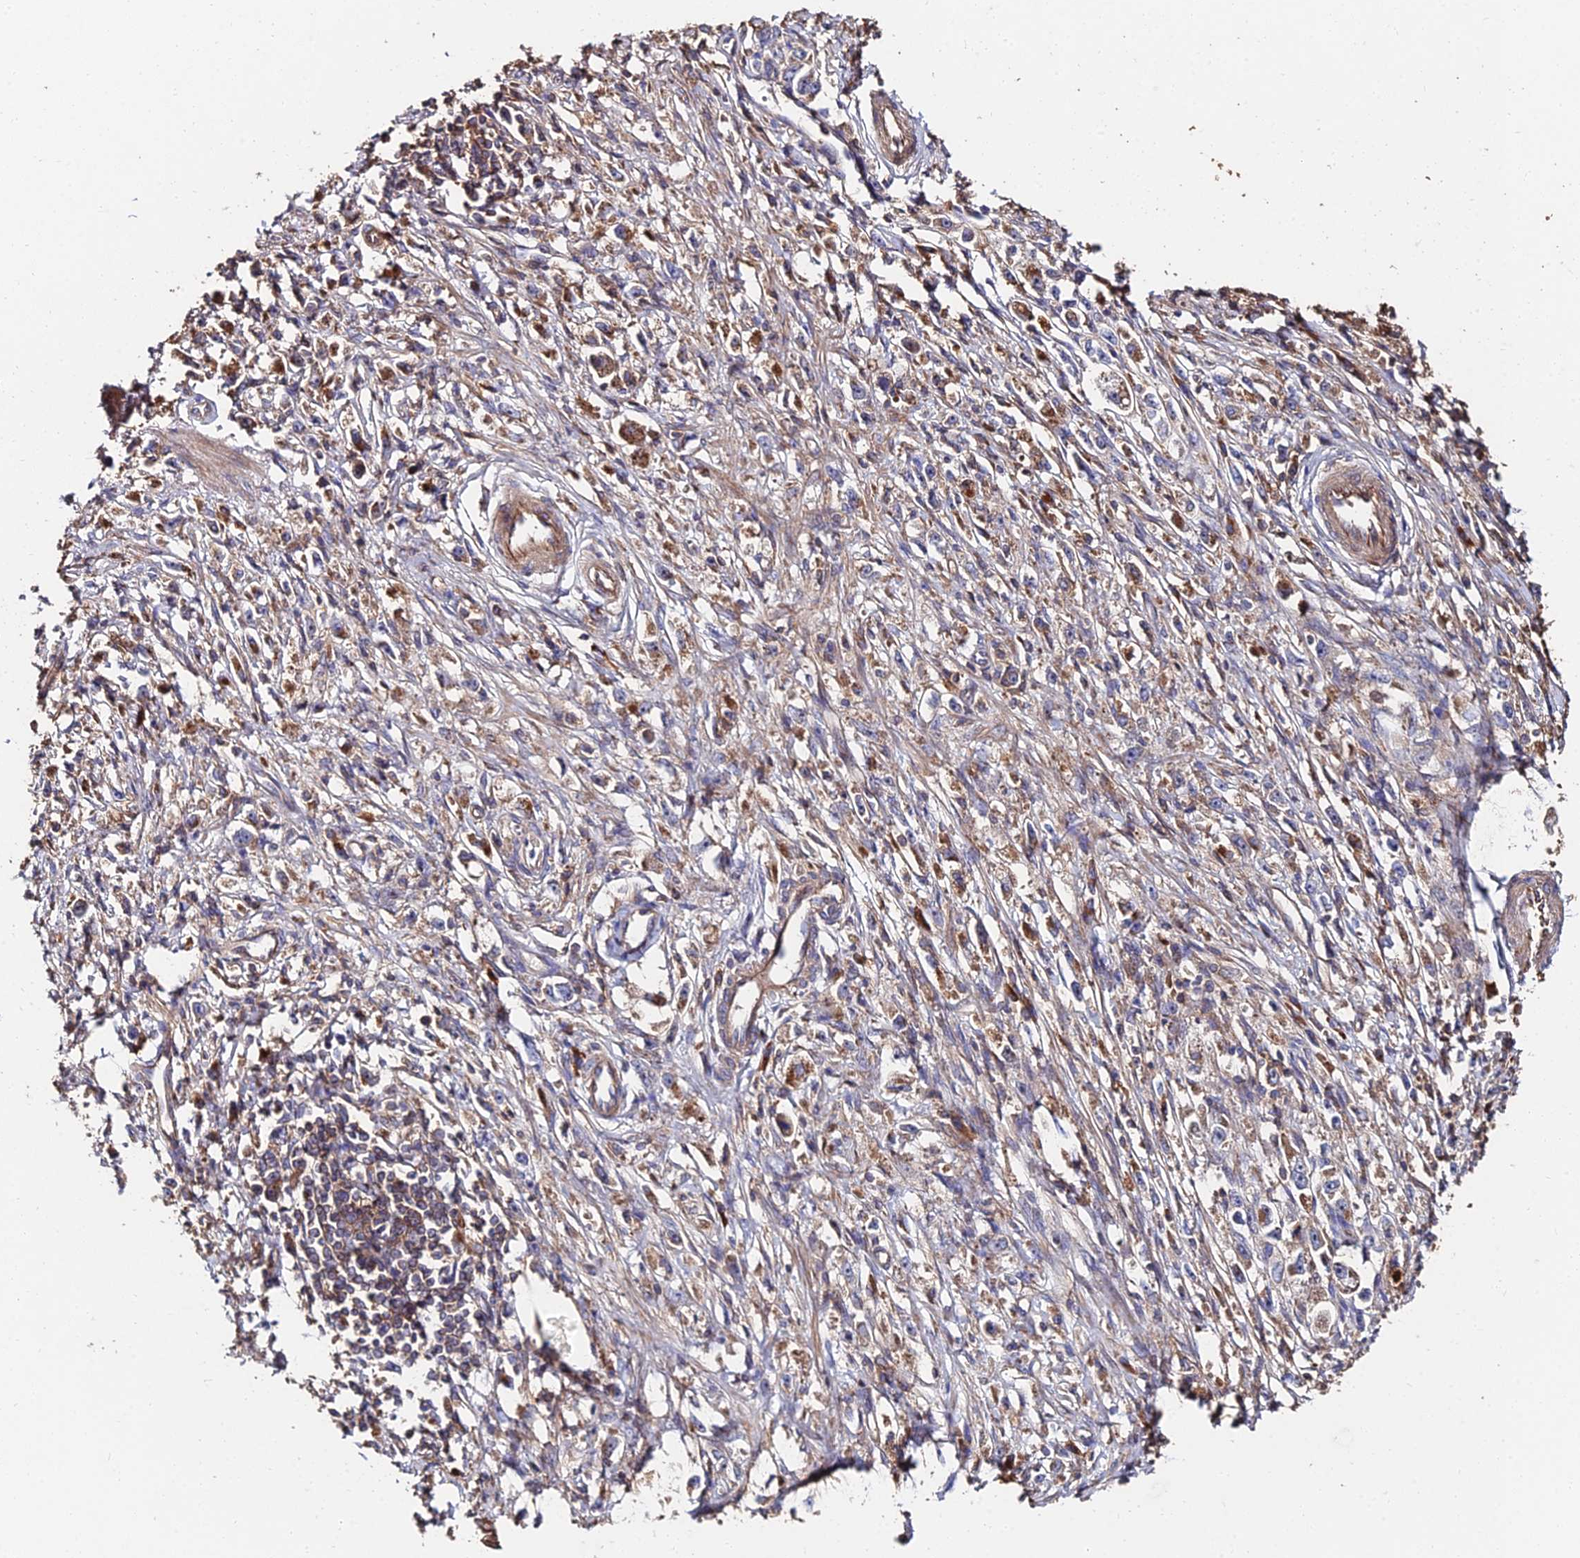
{"staining": {"intensity": "weak", "quantity": "25%-75%", "location": "cytoplasmic/membranous"}, "tissue": "stomach cancer", "cell_type": "Tumor cells", "image_type": "cancer", "snomed": [{"axis": "morphology", "description": "Adenocarcinoma, NOS"}, {"axis": "topography", "description": "Stomach"}], "caption": "Immunohistochemistry (DAB) staining of human adenocarcinoma (stomach) exhibits weak cytoplasmic/membranous protein expression in approximately 25%-75% of tumor cells.", "gene": "EXT1", "patient": {"sex": "female", "age": 59}}